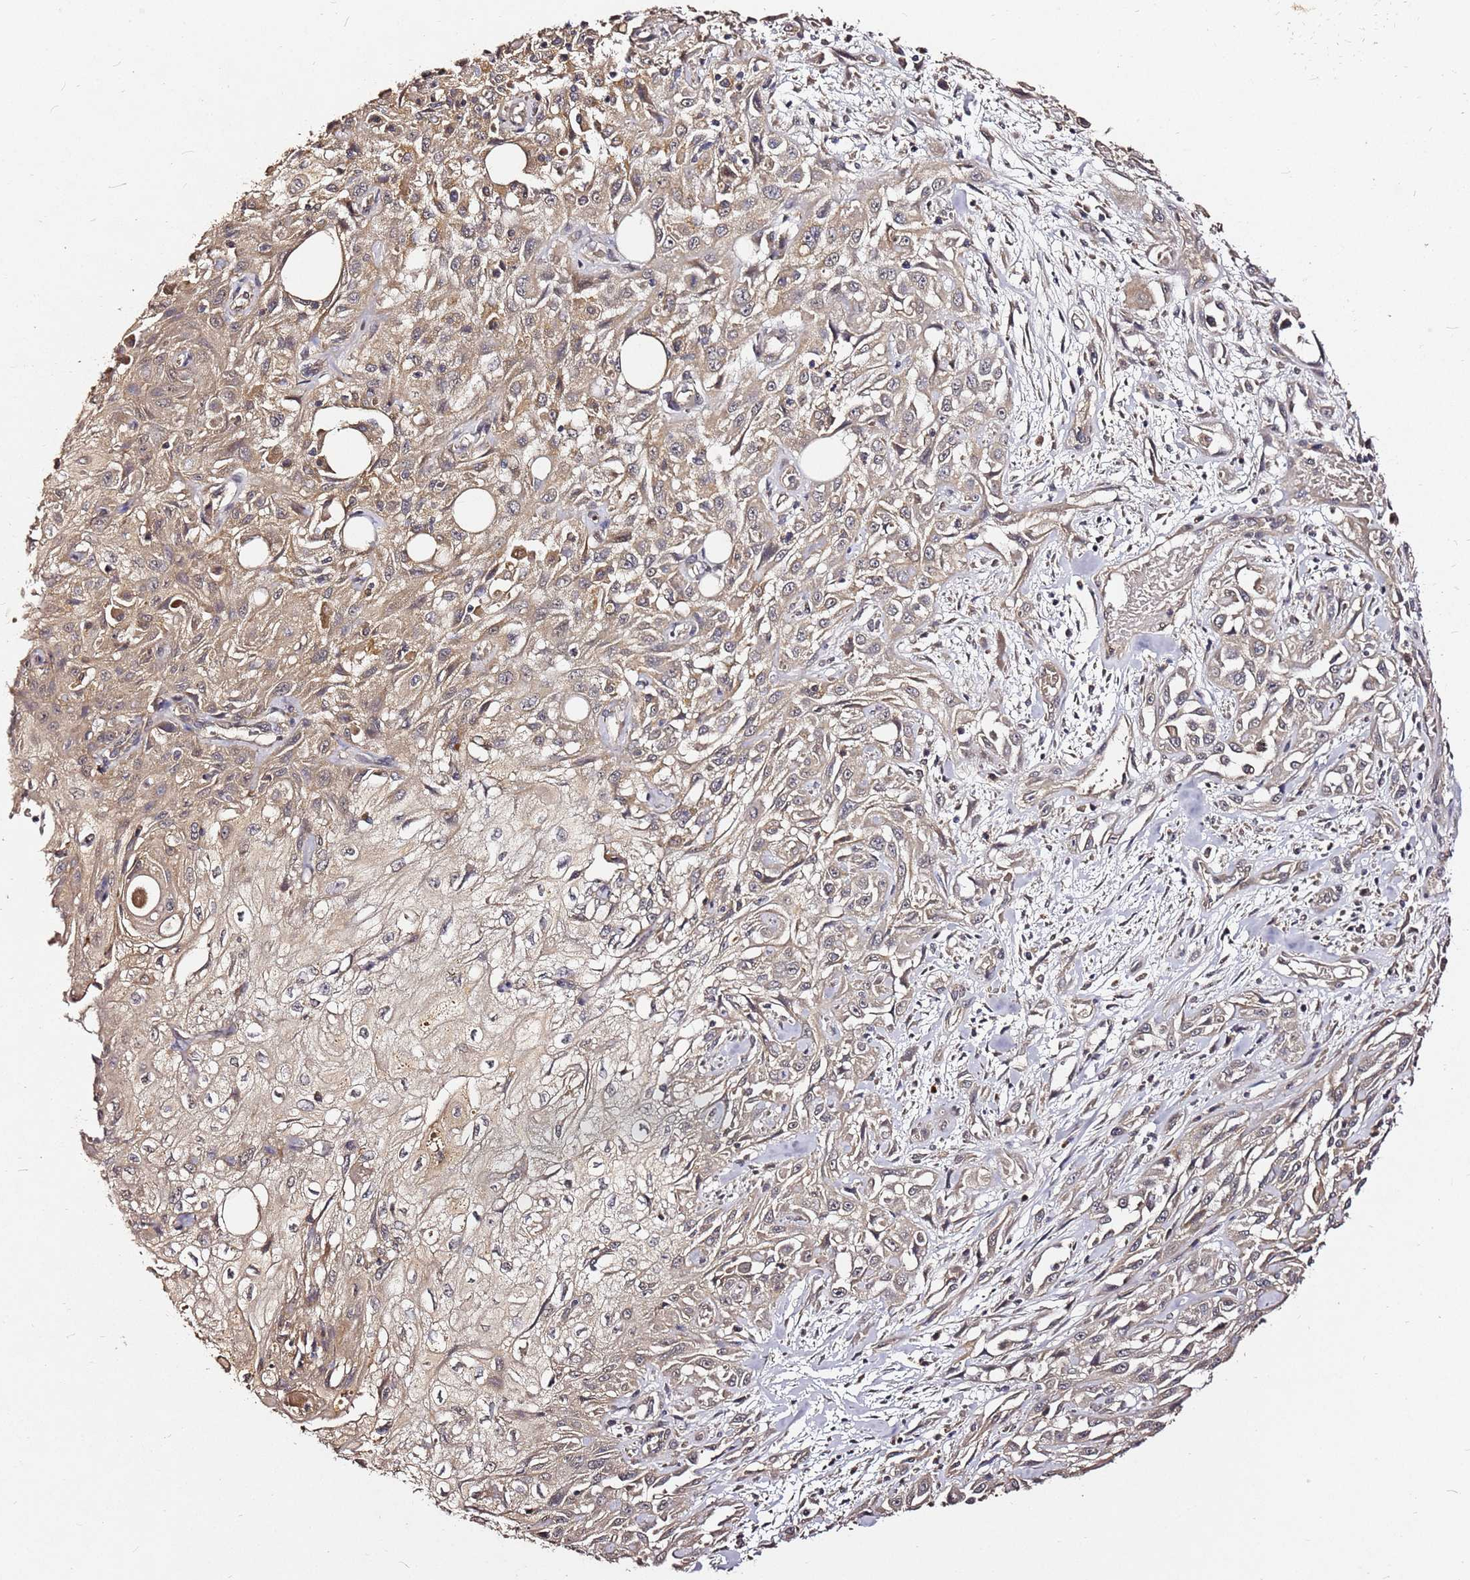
{"staining": {"intensity": "weak", "quantity": "25%-75%", "location": "cytoplasmic/membranous"}, "tissue": "skin cancer", "cell_type": "Tumor cells", "image_type": "cancer", "snomed": [{"axis": "morphology", "description": "Squamous cell carcinoma, NOS"}, {"axis": "morphology", "description": "Squamous cell carcinoma, metastatic, NOS"}, {"axis": "topography", "description": "Skin"}, {"axis": "topography", "description": "Lymph node"}], "caption": "Tumor cells reveal low levels of weak cytoplasmic/membranous staining in about 25%-75% of cells in skin cancer (squamous cell carcinoma). The protein of interest is stained brown, and the nuclei are stained in blue (DAB (3,3'-diaminobenzidine) IHC with brightfield microscopy, high magnification).", "gene": "C6orf136", "patient": {"sex": "male", "age": 75}}